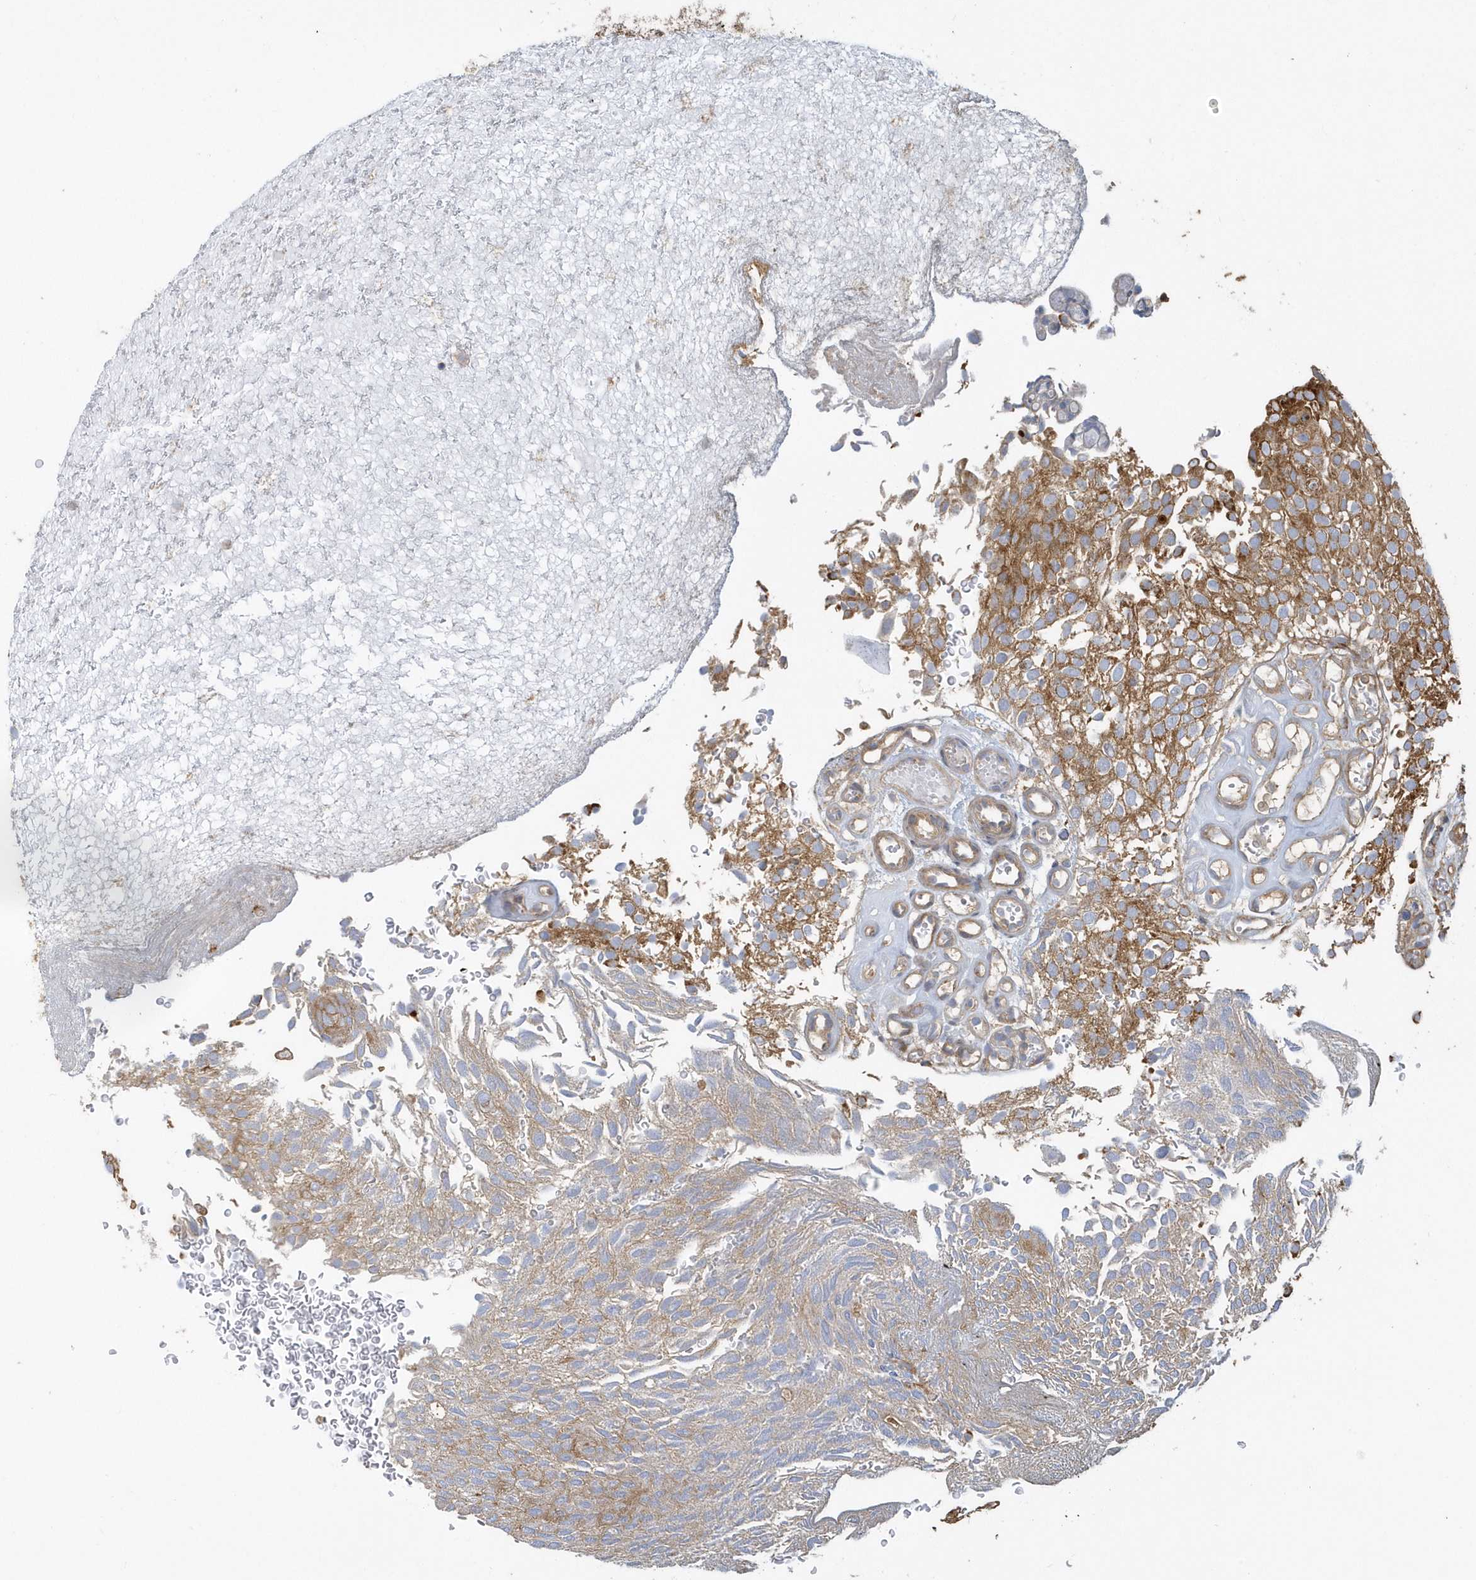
{"staining": {"intensity": "moderate", "quantity": ">75%", "location": "cytoplasmic/membranous"}, "tissue": "urothelial cancer", "cell_type": "Tumor cells", "image_type": "cancer", "snomed": [{"axis": "morphology", "description": "Urothelial carcinoma, Low grade"}, {"axis": "topography", "description": "Urinary bladder"}], "caption": "Immunohistochemical staining of human urothelial cancer demonstrates medium levels of moderate cytoplasmic/membranous staining in about >75% of tumor cells. (DAB (3,3'-diaminobenzidine) IHC, brown staining for protein, blue staining for nuclei).", "gene": "TRAIP", "patient": {"sex": "male", "age": 78}}